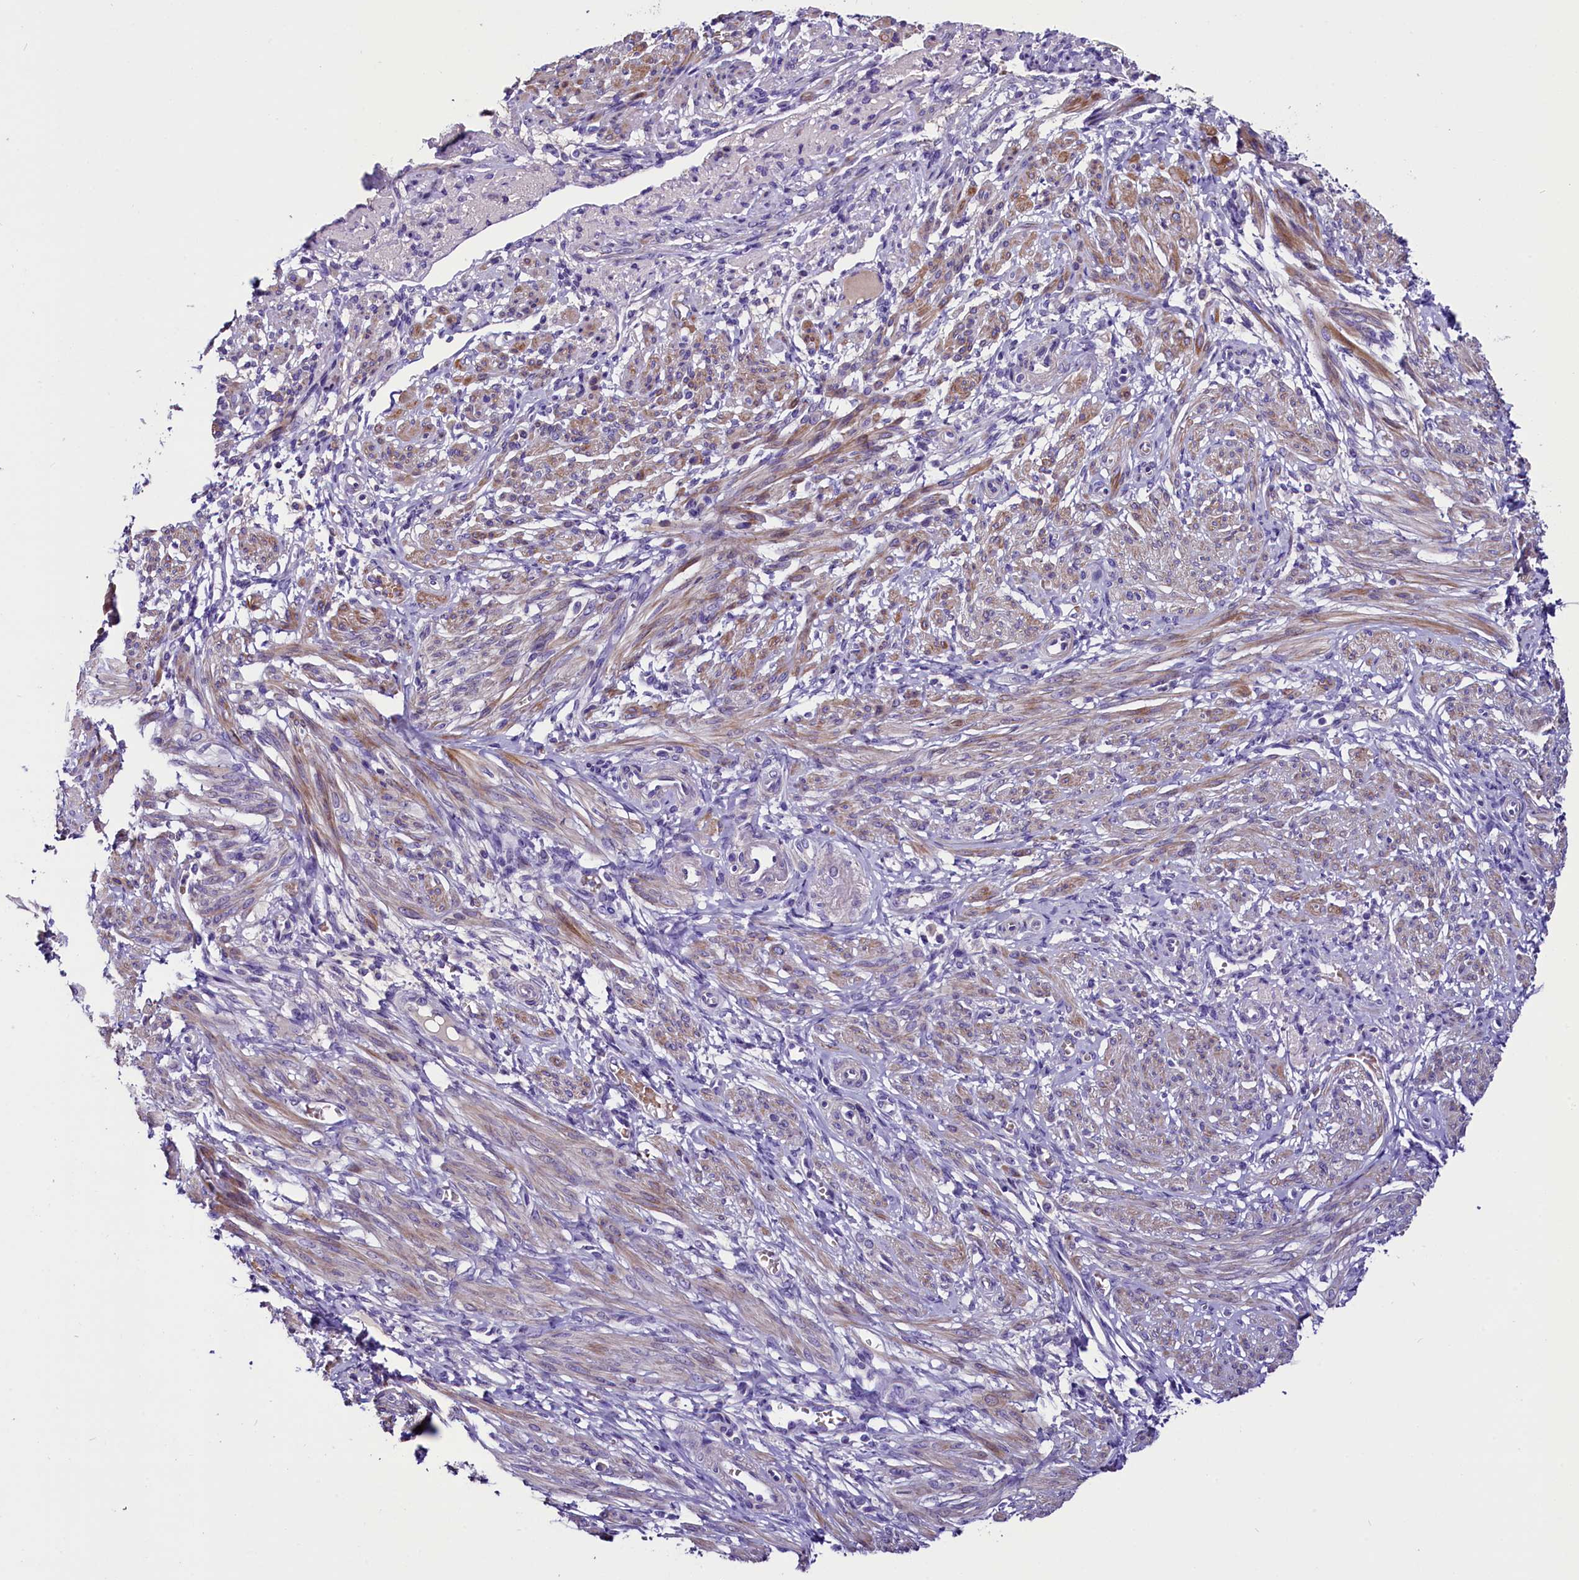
{"staining": {"intensity": "moderate", "quantity": "25%-75%", "location": "cytoplasmic/membranous"}, "tissue": "smooth muscle", "cell_type": "Smooth muscle cells", "image_type": "normal", "snomed": [{"axis": "morphology", "description": "Normal tissue, NOS"}, {"axis": "topography", "description": "Smooth muscle"}], "caption": "Smooth muscle cells show medium levels of moderate cytoplasmic/membranous staining in approximately 25%-75% of cells in normal human smooth muscle. The protein is stained brown, and the nuclei are stained in blue (DAB (3,3'-diaminobenzidine) IHC with brightfield microscopy, high magnification).", "gene": "MEX3B", "patient": {"sex": "female", "age": 39}}